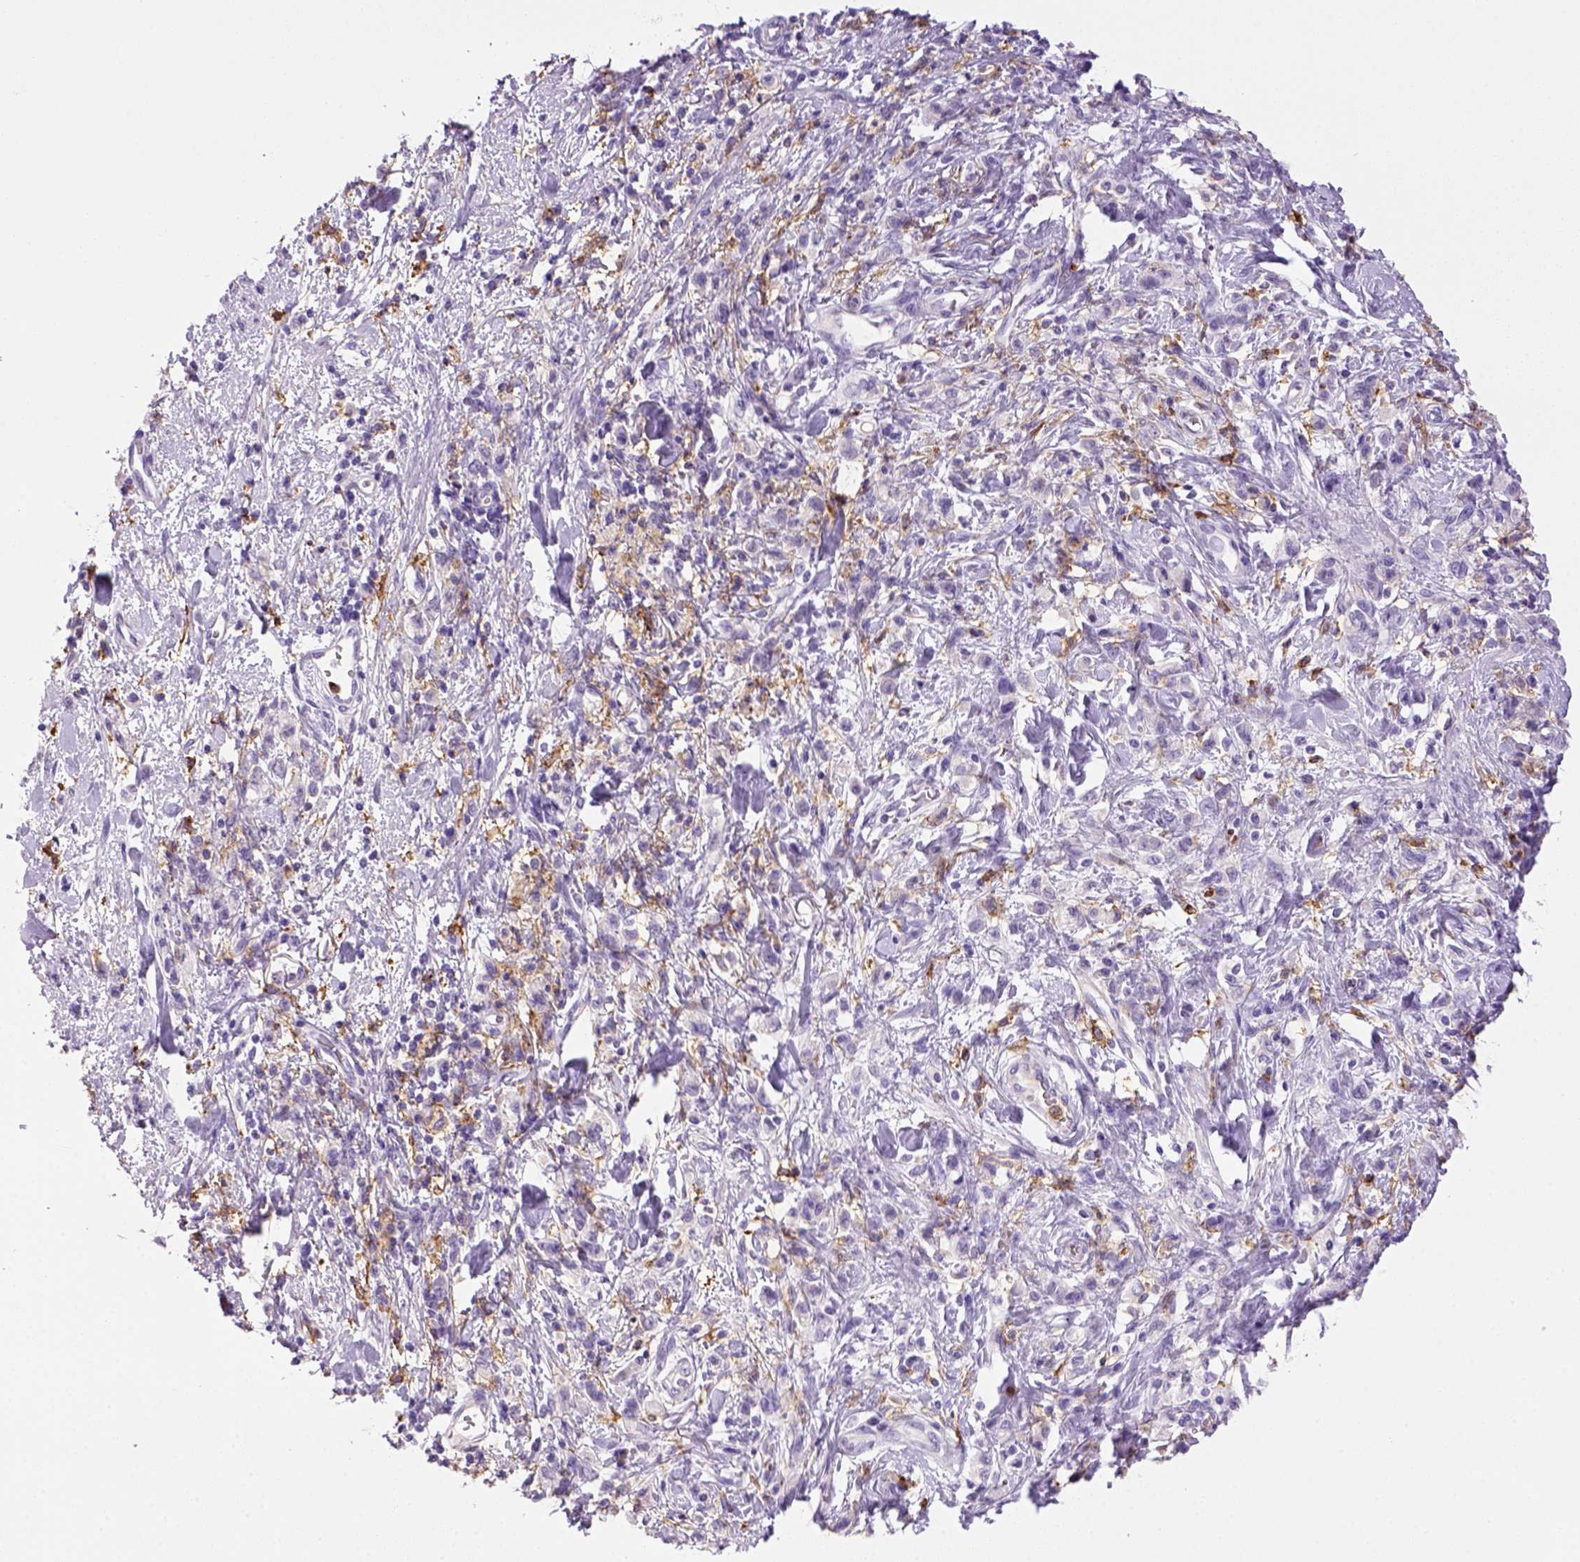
{"staining": {"intensity": "negative", "quantity": "none", "location": "none"}, "tissue": "stomach cancer", "cell_type": "Tumor cells", "image_type": "cancer", "snomed": [{"axis": "morphology", "description": "Adenocarcinoma, NOS"}, {"axis": "topography", "description": "Stomach"}], "caption": "DAB immunohistochemical staining of human stomach adenocarcinoma displays no significant staining in tumor cells.", "gene": "CD14", "patient": {"sex": "male", "age": 77}}